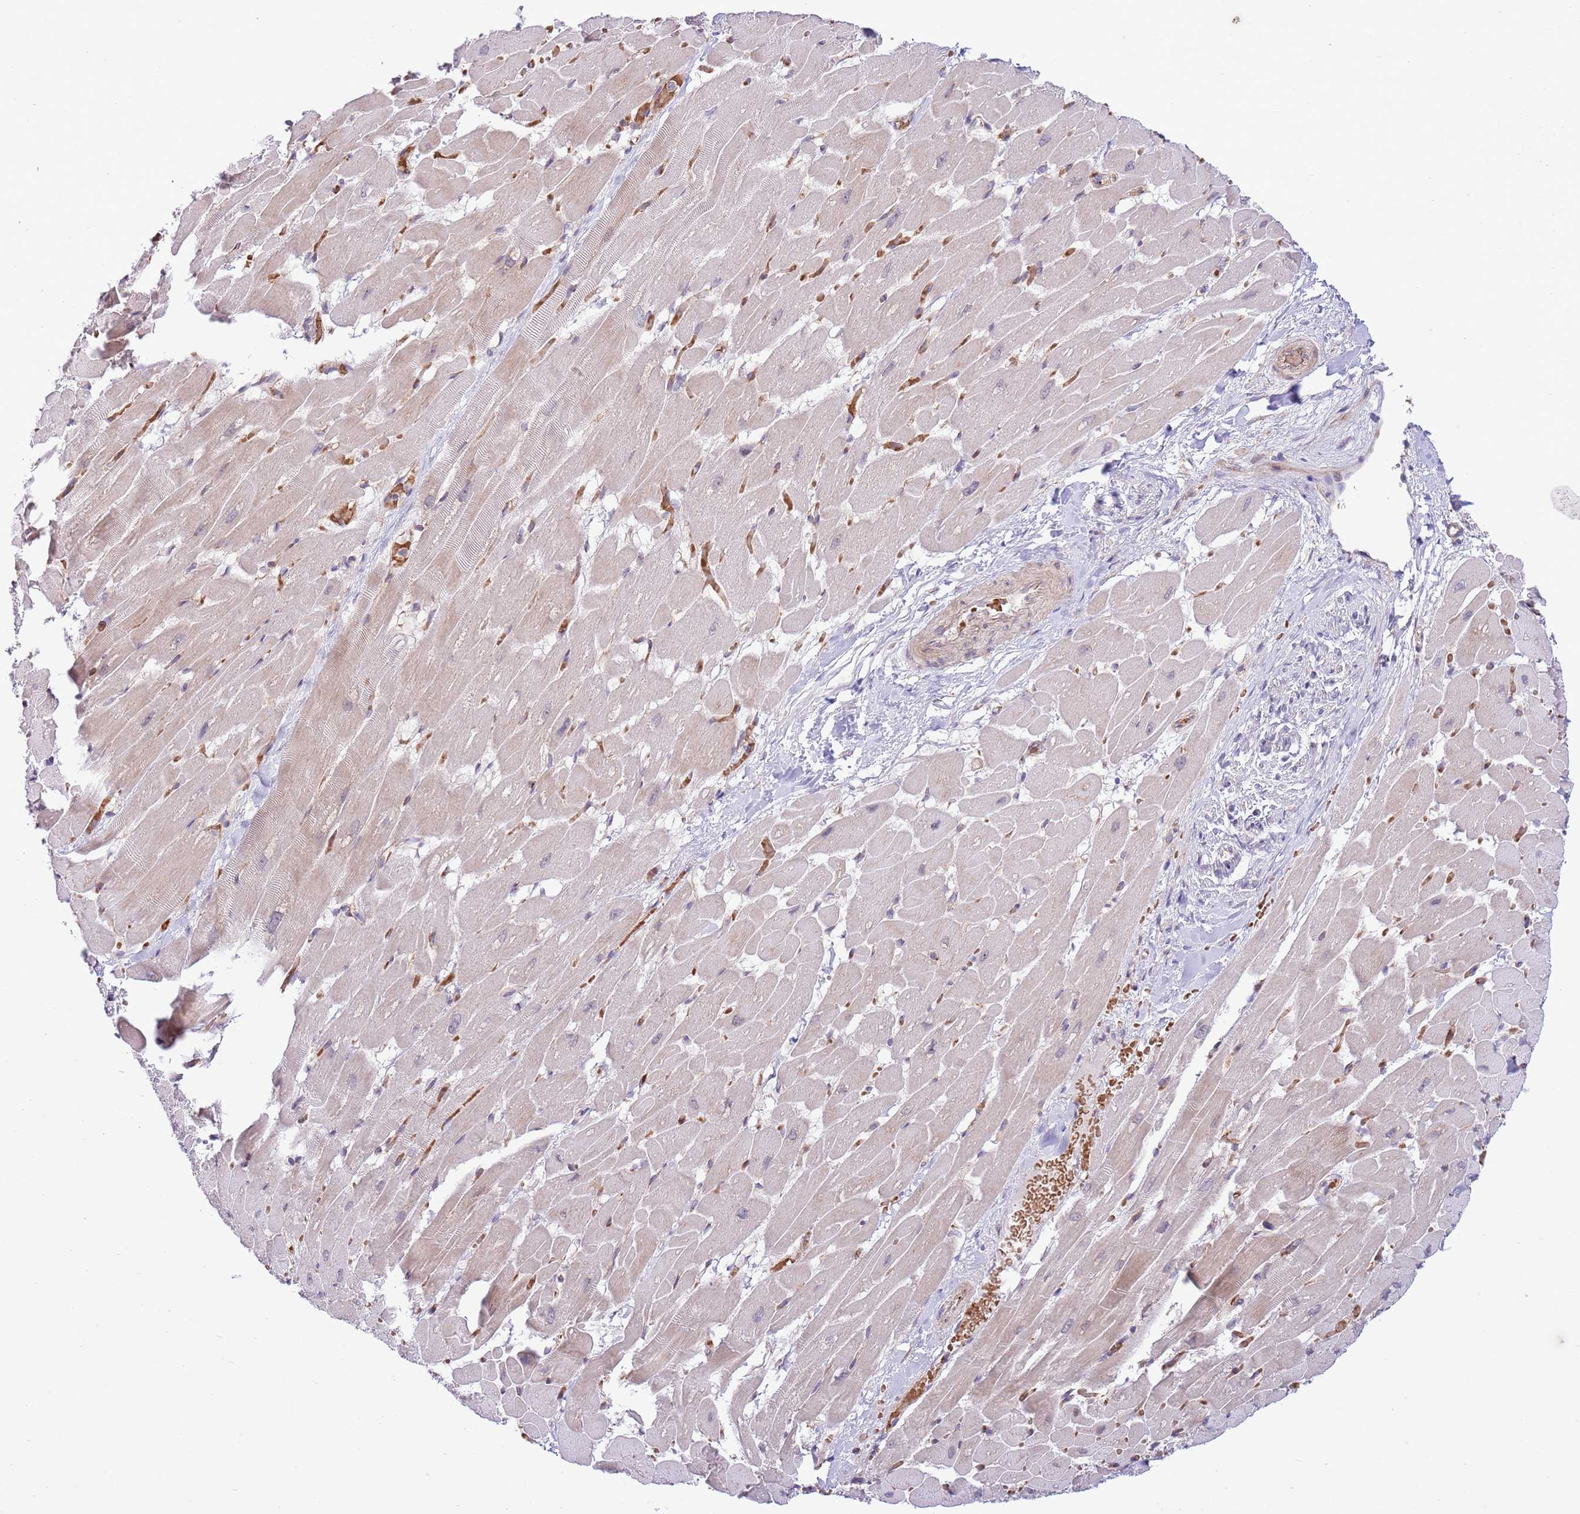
{"staining": {"intensity": "weak", "quantity": "<25%", "location": "cytoplasmic/membranous"}, "tissue": "heart muscle", "cell_type": "Cardiomyocytes", "image_type": "normal", "snomed": [{"axis": "morphology", "description": "Normal tissue, NOS"}, {"axis": "topography", "description": "Heart"}], "caption": "Immunohistochemical staining of normal heart muscle exhibits no significant staining in cardiomyocytes.", "gene": "DAND5", "patient": {"sex": "male", "age": 37}}